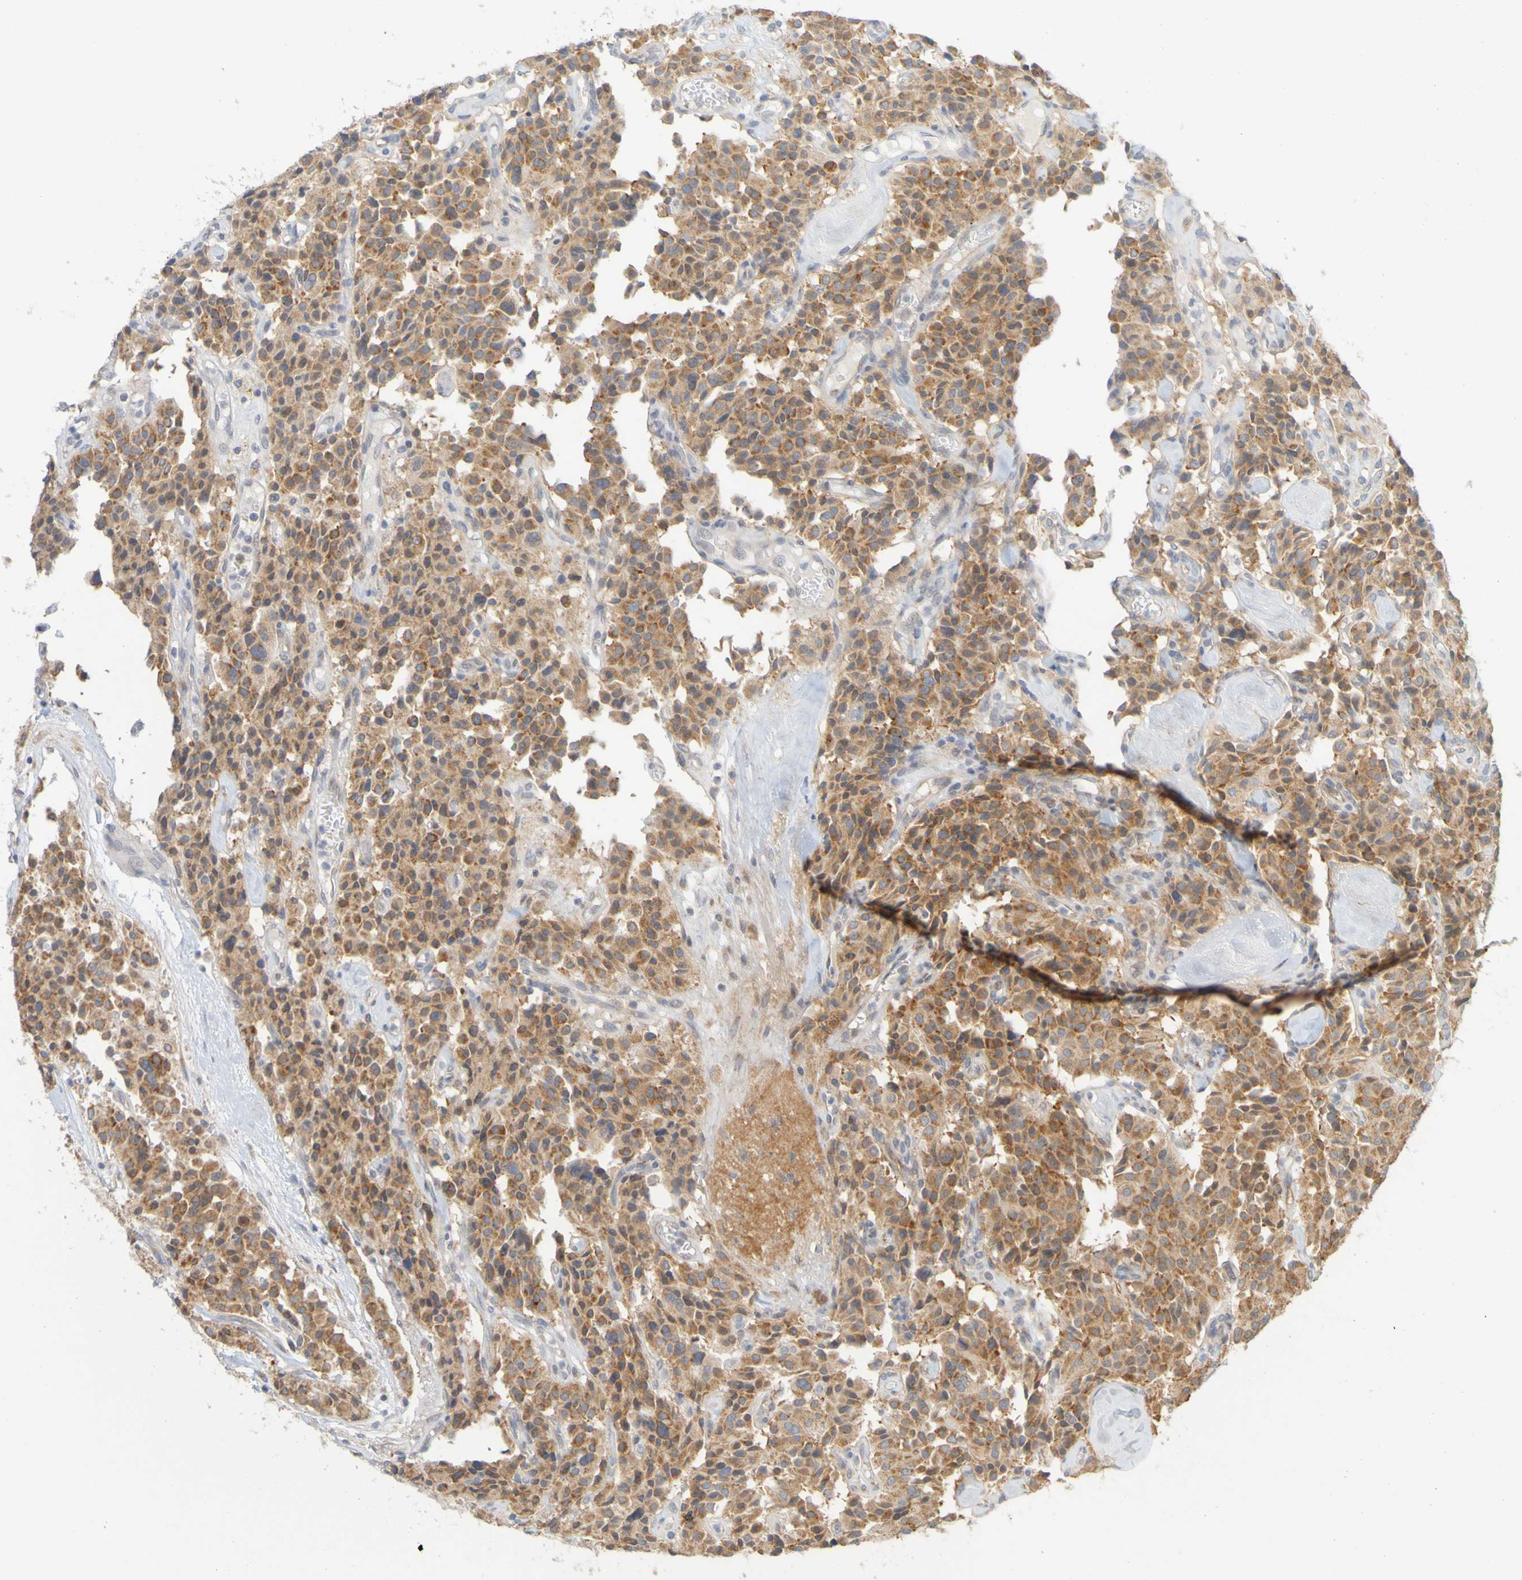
{"staining": {"intensity": "moderate", "quantity": ">75%", "location": "cytoplasmic/membranous"}, "tissue": "carcinoid", "cell_type": "Tumor cells", "image_type": "cancer", "snomed": [{"axis": "morphology", "description": "Carcinoid, malignant, NOS"}, {"axis": "topography", "description": "Lung"}], "caption": "The immunohistochemical stain highlights moderate cytoplasmic/membranous expression in tumor cells of carcinoid (malignant) tissue.", "gene": "MOGS", "patient": {"sex": "male", "age": 30}}